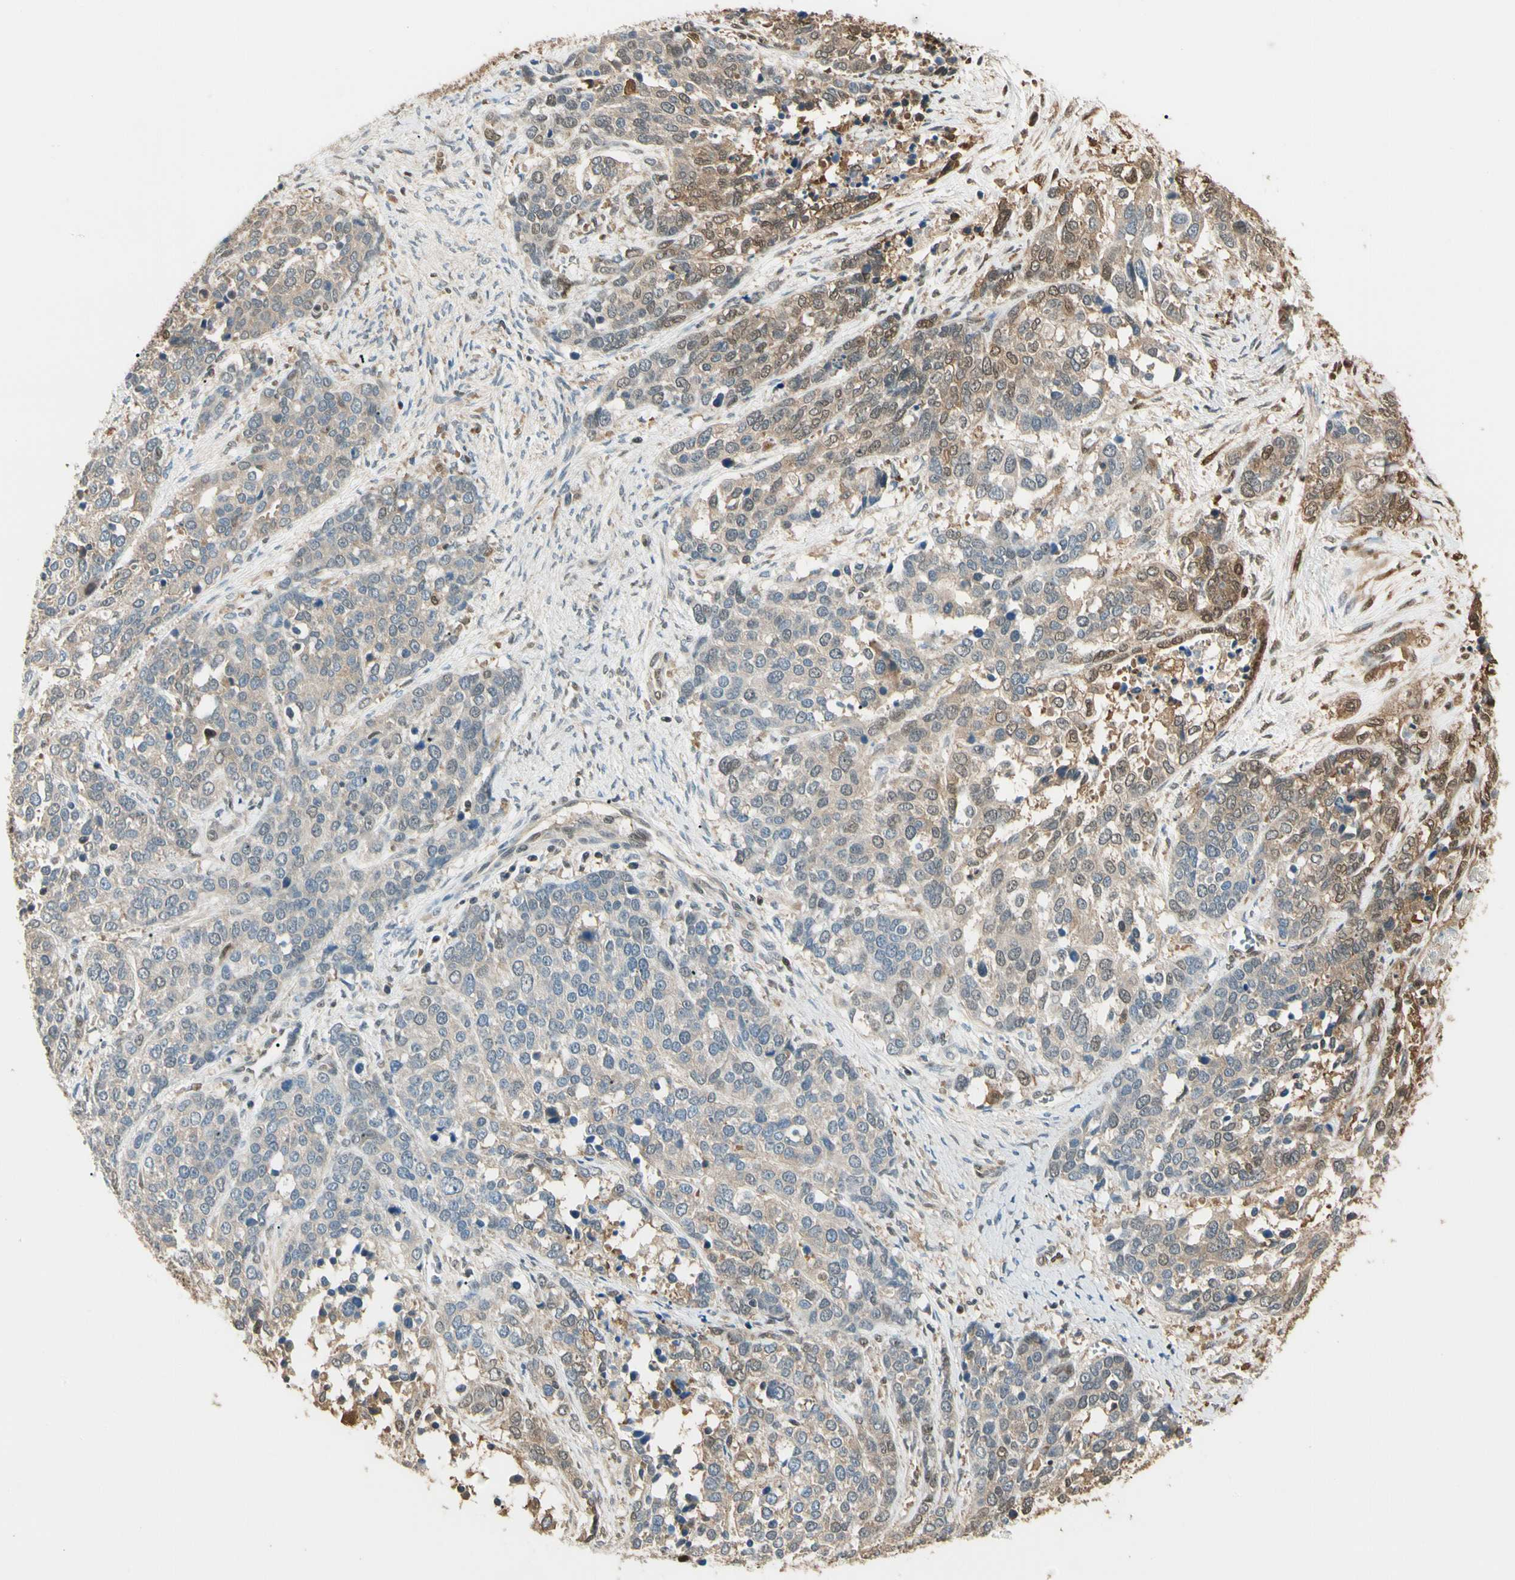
{"staining": {"intensity": "weak", "quantity": "25%-75%", "location": "cytoplasmic/membranous,nuclear"}, "tissue": "ovarian cancer", "cell_type": "Tumor cells", "image_type": "cancer", "snomed": [{"axis": "morphology", "description": "Cystadenocarcinoma, serous, NOS"}, {"axis": "topography", "description": "Ovary"}], "caption": "Ovarian cancer (serous cystadenocarcinoma) stained with a brown dye demonstrates weak cytoplasmic/membranous and nuclear positive expression in approximately 25%-75% of tumor cells.", "gene": "PNCK", "patient": {"sex": "female", "age": 44}}